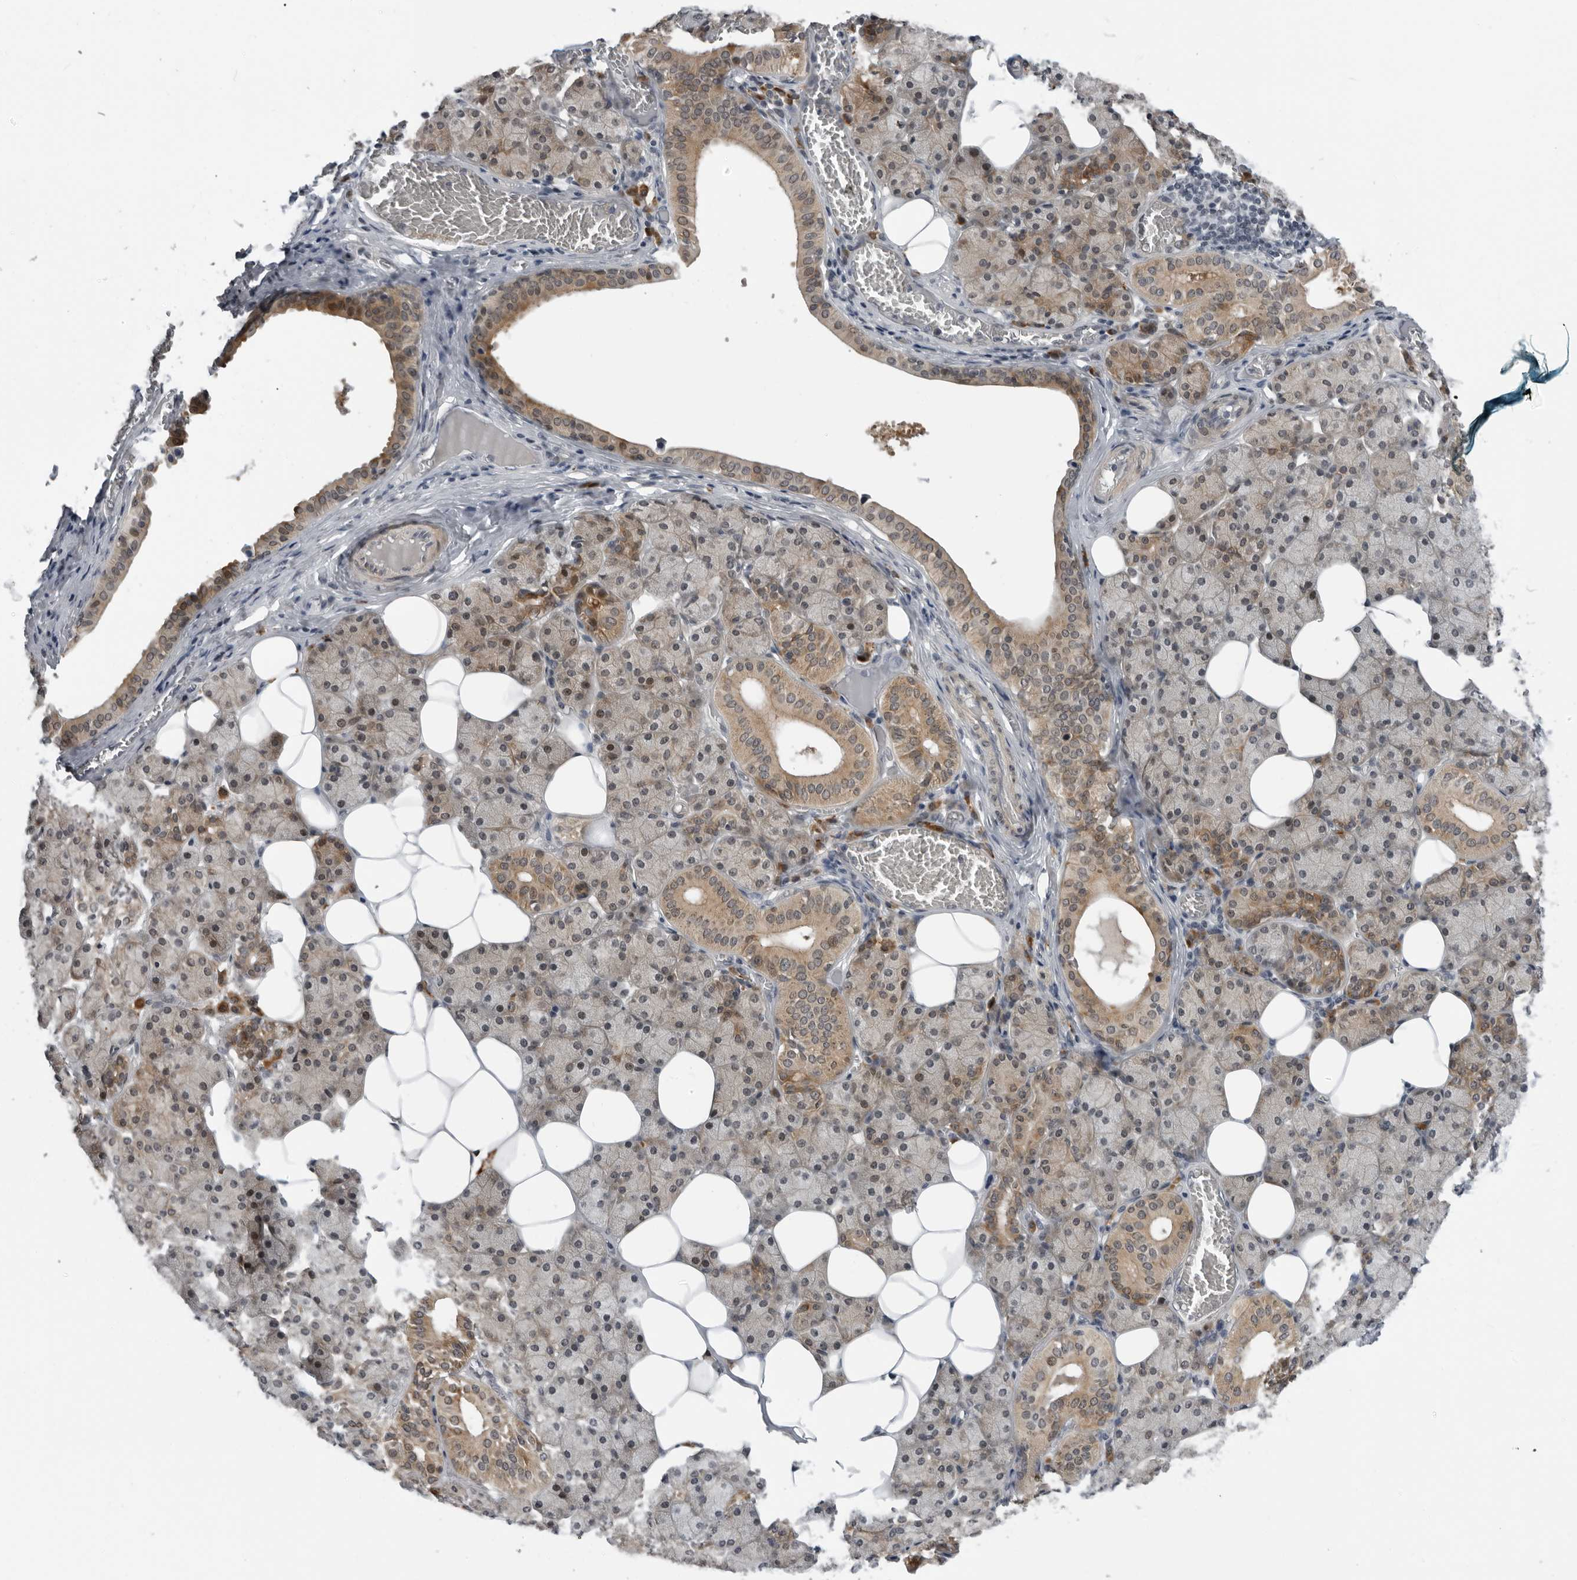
{"staining": {"intensity": "moderate", "quantity": "25%-75%", "location": "cytoplasmic/membranous,nuclear"}, "tissue": "salivary gland", "cell_type": "Glandular cells", "image_type": "normal", "snomed": [{"axis": "morphology", "description": "Normal tissue, NOS"}, {"axis": "topography", "description": "Salivary gland"}], "caption": "Salivary gland stained with immunohistochemistry shows moderate cytoplasmic/membranous,nuclear staining in about 25%-75% of glandular cells. Immunohistochemistry (ihc) stains the protein in brown and the nuclei are stained blue.", "gene": "ALPK2", "patient": {"sex": "female", "age": 33}}